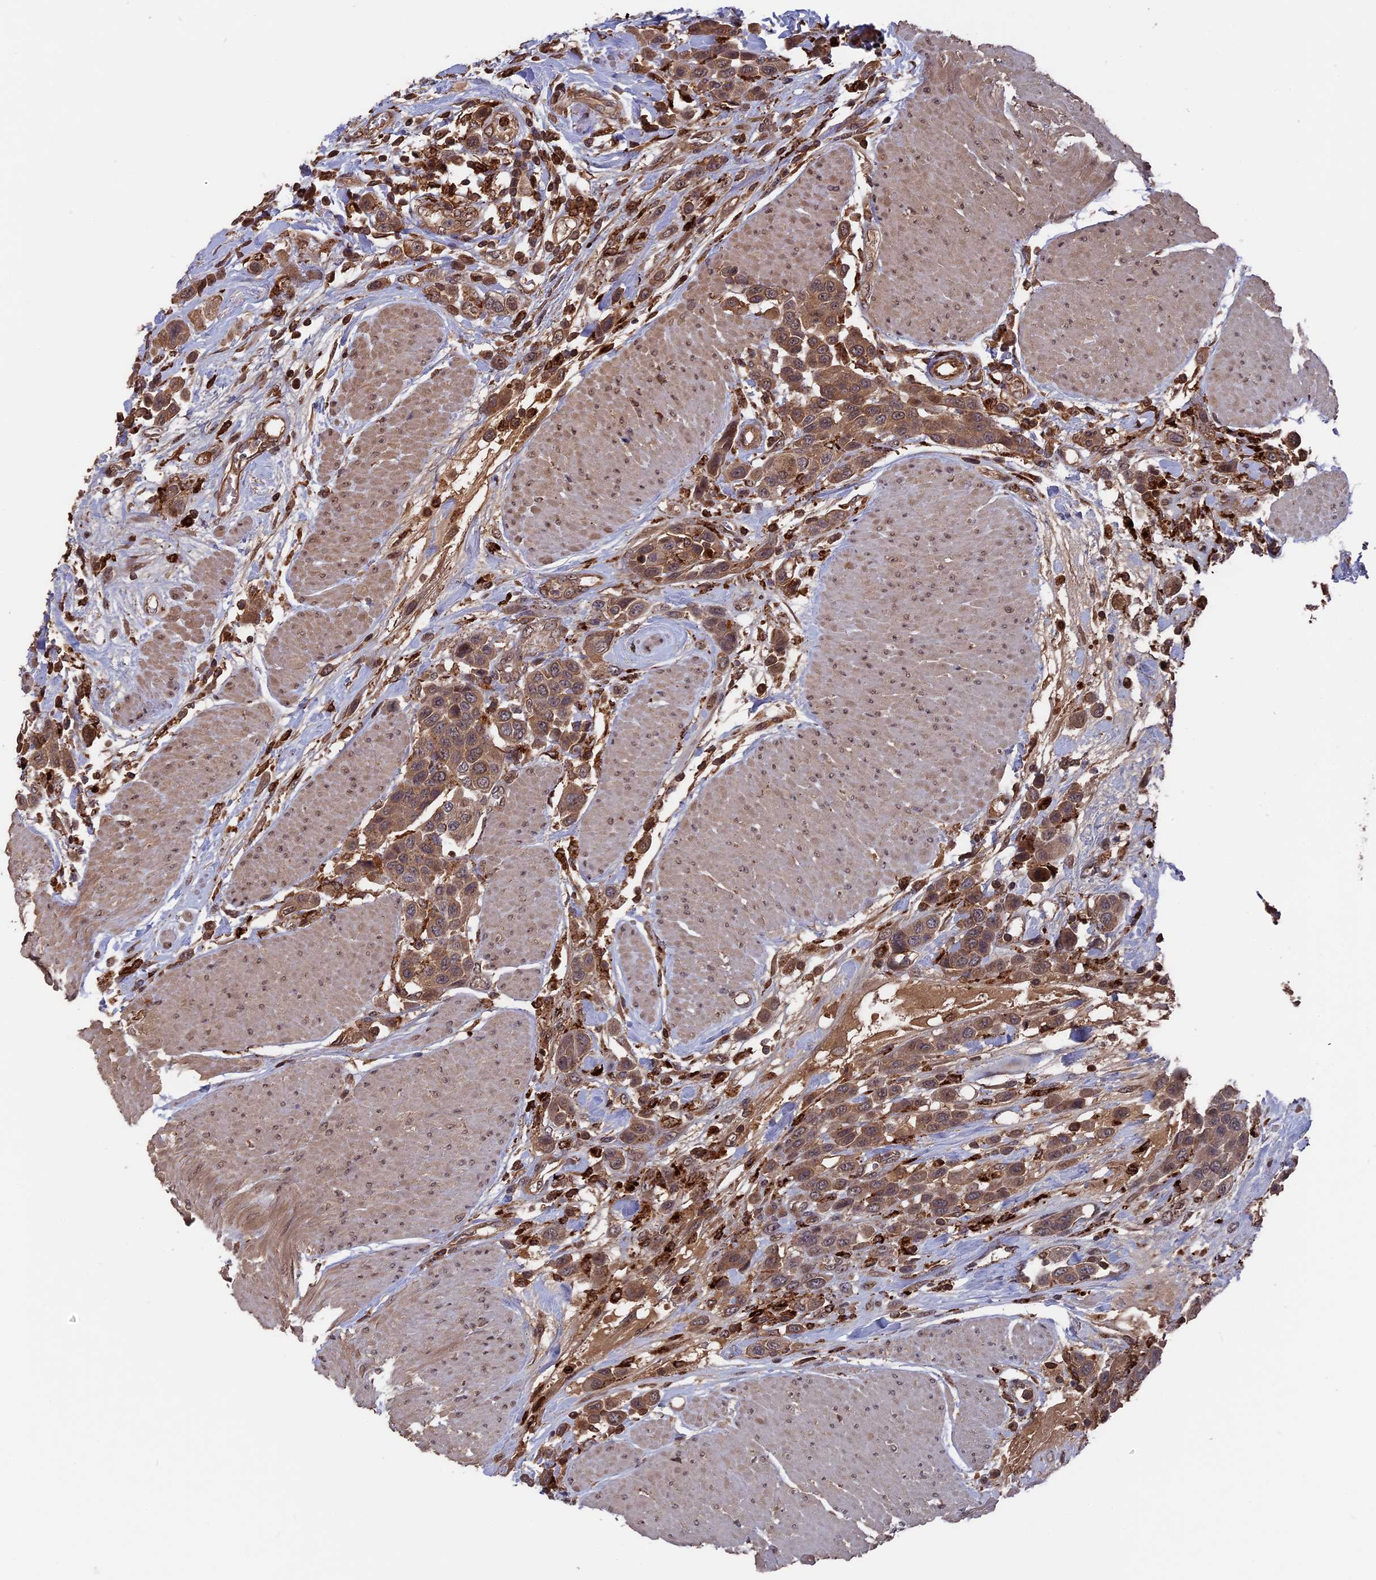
{"staining": {"intensity": "moderate", "quantity": ">75%", "location": "cytoplasmic/membranous,nuclear"}, "tissue": "urothelial cancer", "cell_type": "Tumor cells", "image_type": "cancer", "snomed": [{"axis": "morphology", "description": "Urothelial carcinoma, High grade"}, {"axis": "topography", "description": "Urinary bladder"}], "caption": "Protein expression analysis of human urothelial carcinoma (high-grade) reveals moderate cytoplasmic/membranous and nuclear positivity in approximately >75% of tumor cells.", "gene": "TELO2", "patient": {"sex": "male", "age": 50}}